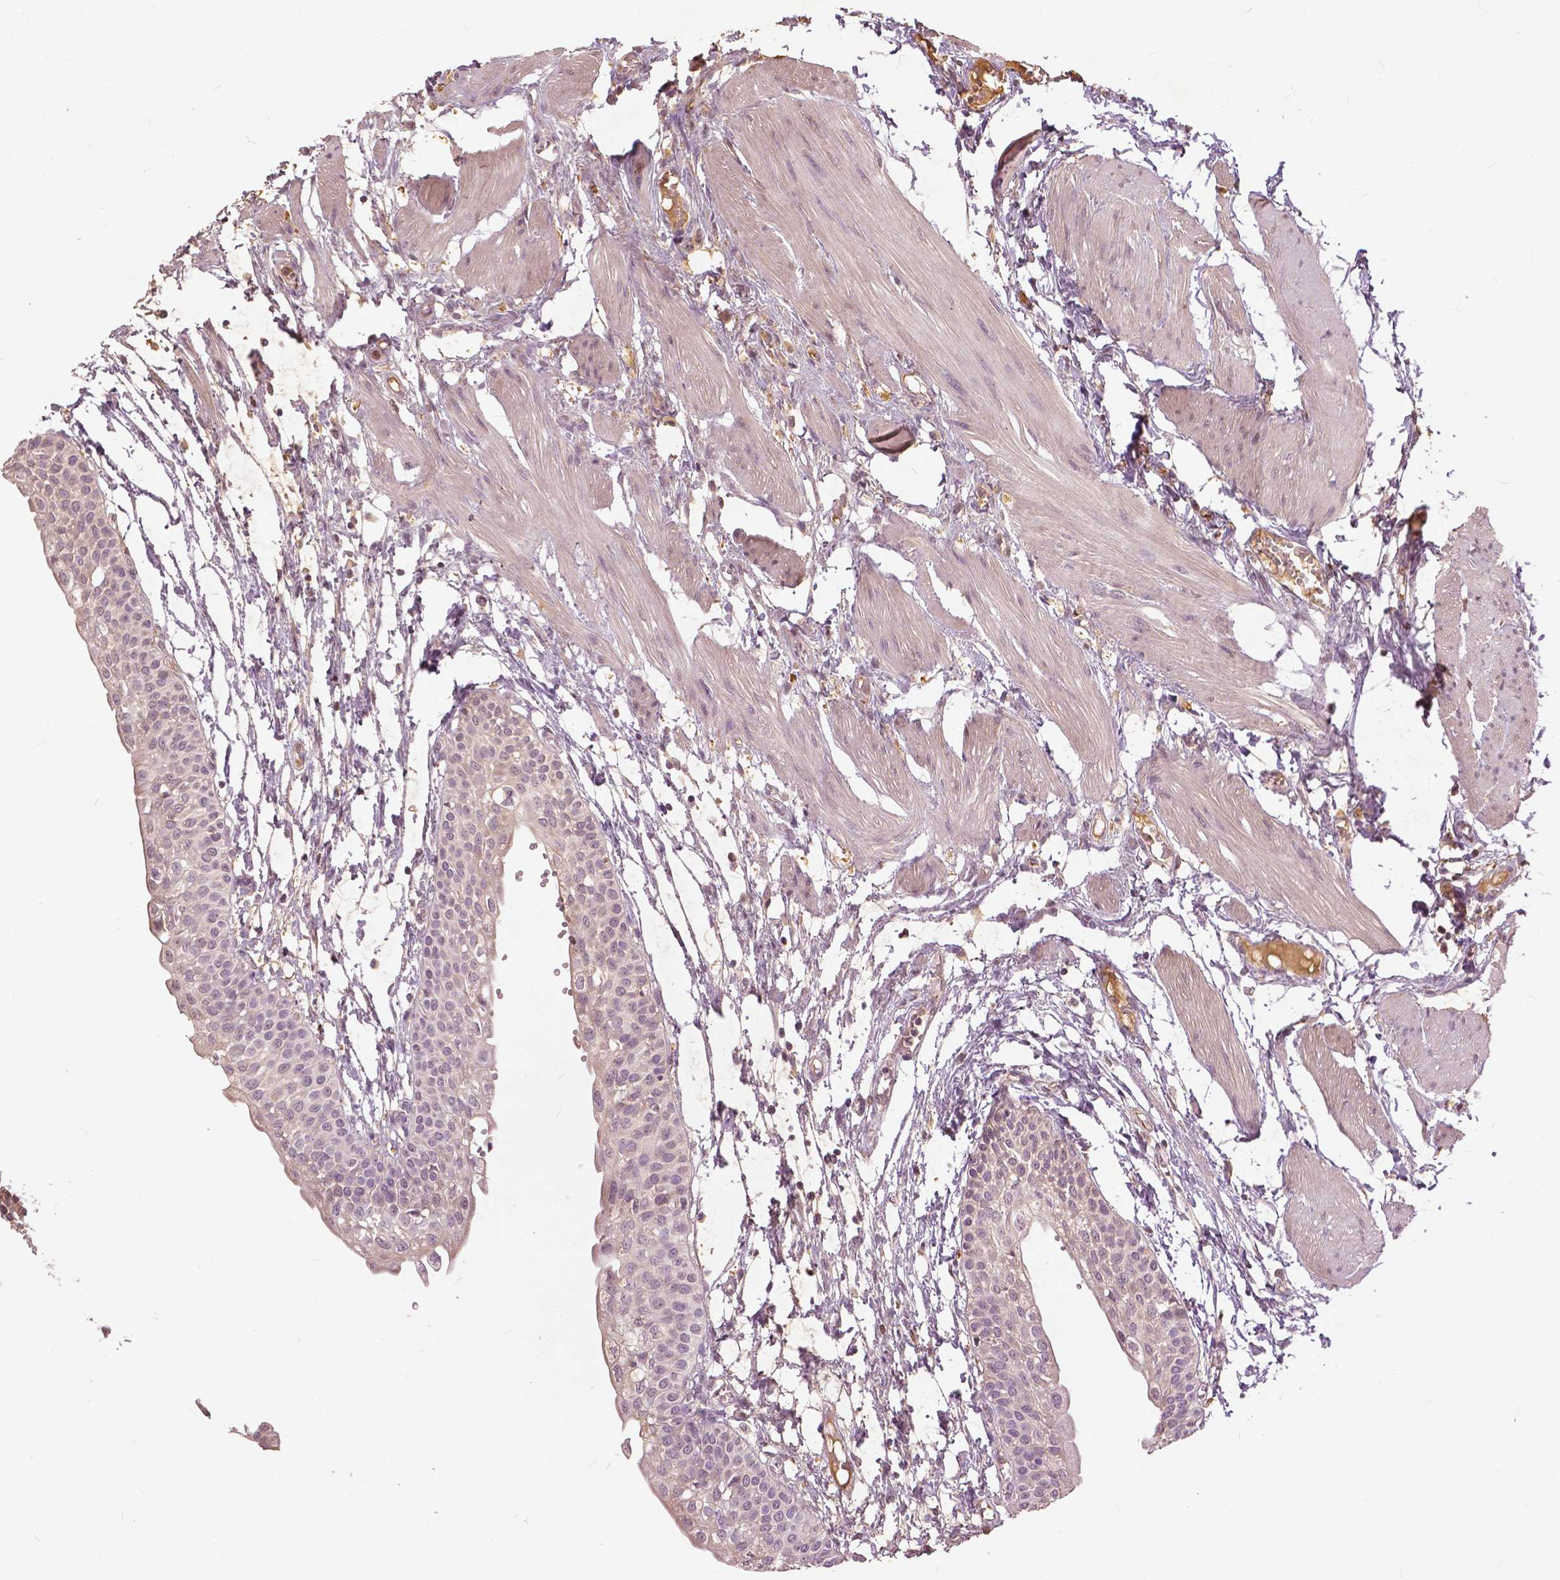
{"staining": {"intensity": "weak", "quantity": "25%-75%", "location": "cytoplasmic/membranous,nuclear"}, "tissue": "urinary bladder", "cell_type": "Urothelial cells", "image_type": "normal", "snomed": [{"axis": "morphology", "description": "Normal tissue, NOS"}, {"axis": "topography", "description": "Urinary bladder"}, {"axis": "topography", "description": "Peripheral nerve tissue"}], "caption": "Protein expression analysis of benign human urinary bladder reveals weak cytoplasmic/membranous,nuclear expression in about 25%-75% of urothelial cells. (IHC, brightfield microscopy, high magnification).", "gene": "ANGPTL4", "patient": {"sex": "male", "age": 55}}